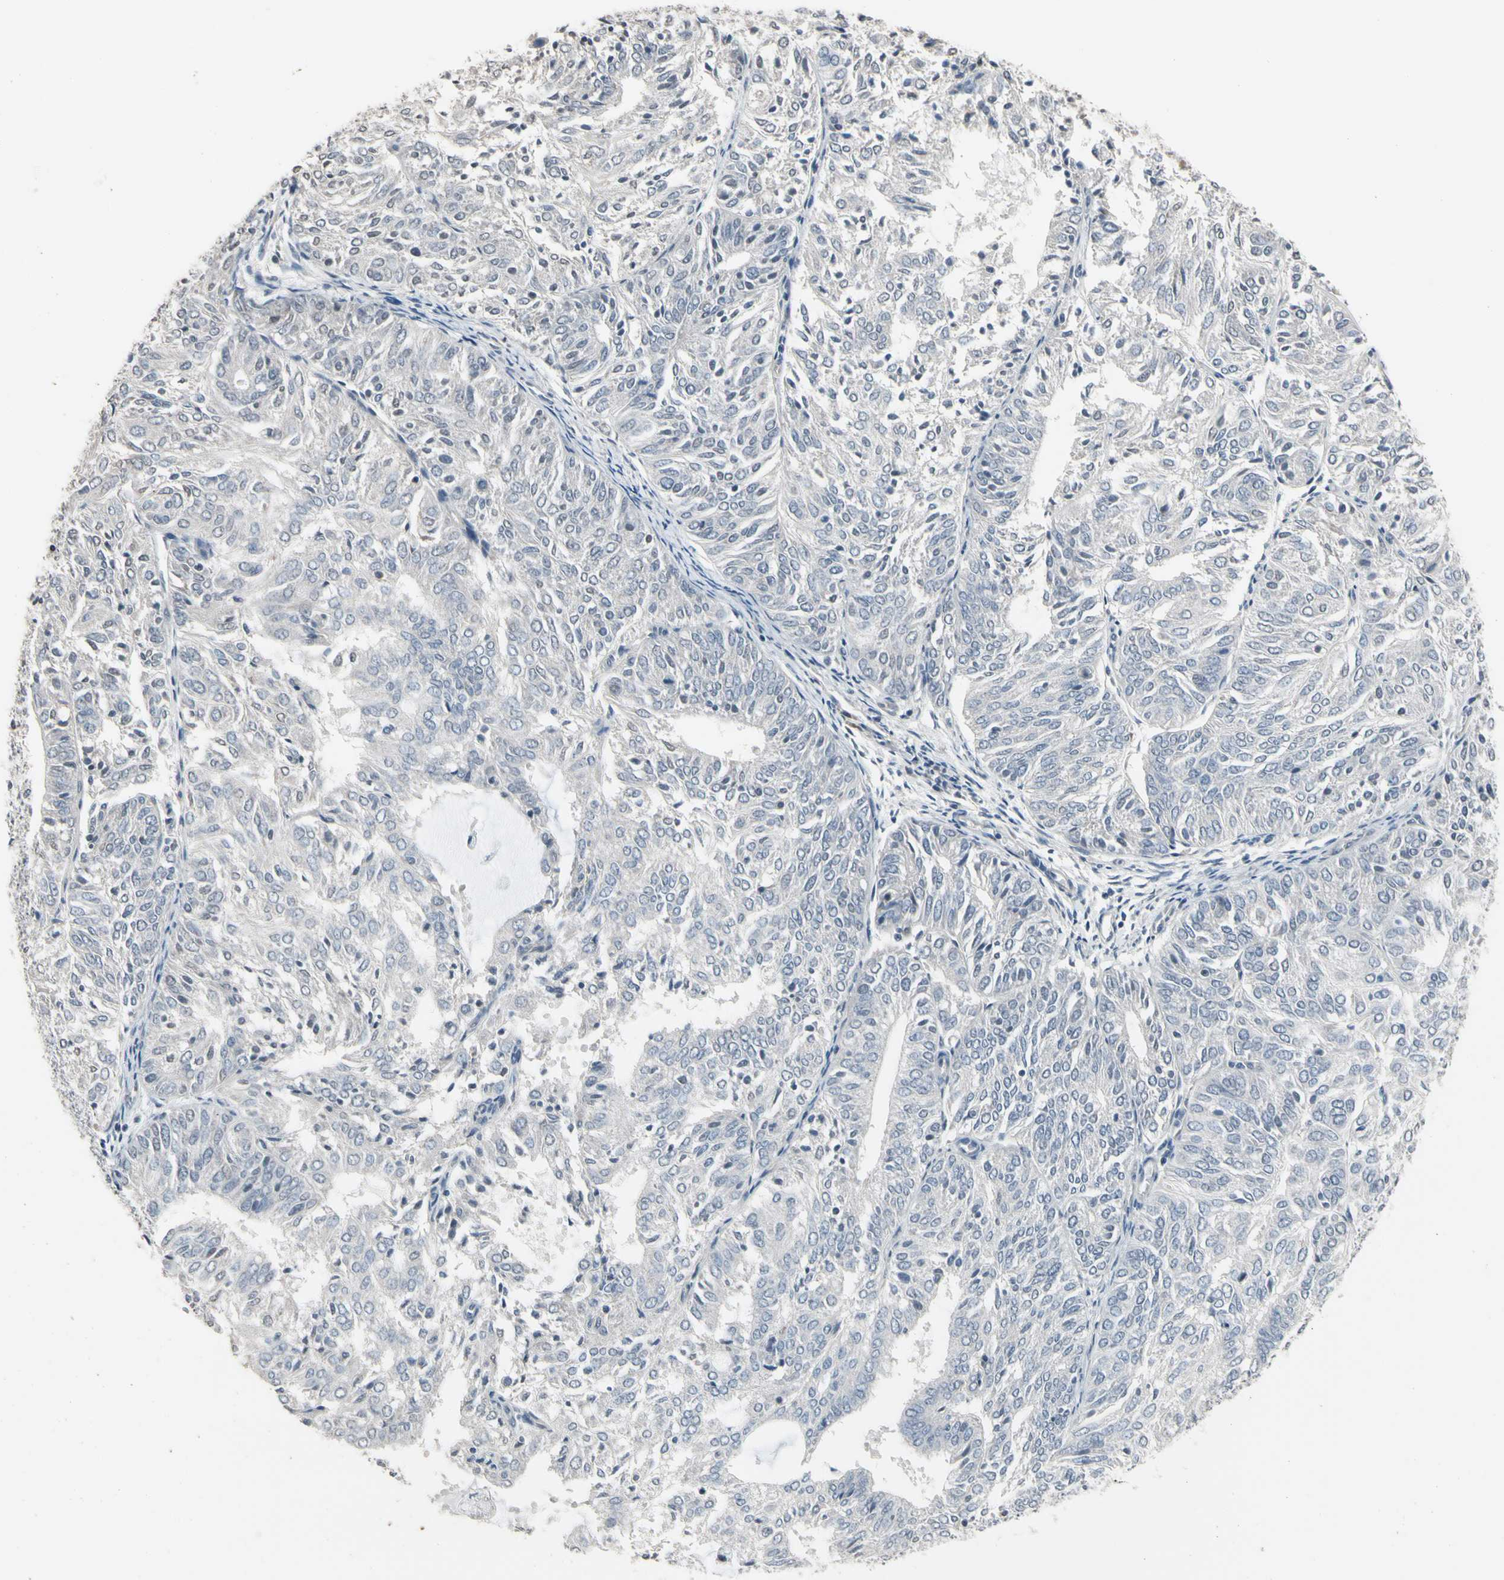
{"staining": {"intensity": "negative", "quantity": "none", "location": "none"}, "tissue": "endometrial cancer", "cell_type": "Tumor cells", "image_type": "cancer", "snomed": [{"axis": "morphology", "description": "Adenocarcinoma, NOS"}, {"axis": "topography", "description": "Uterus"}], "caption": "This is an immunohistochemistry (IHC) image of human endometrial cancer. There is no expression in tumor cells.", "gene": "SV2A", "patient": {"sex": "female", "age": 60}}